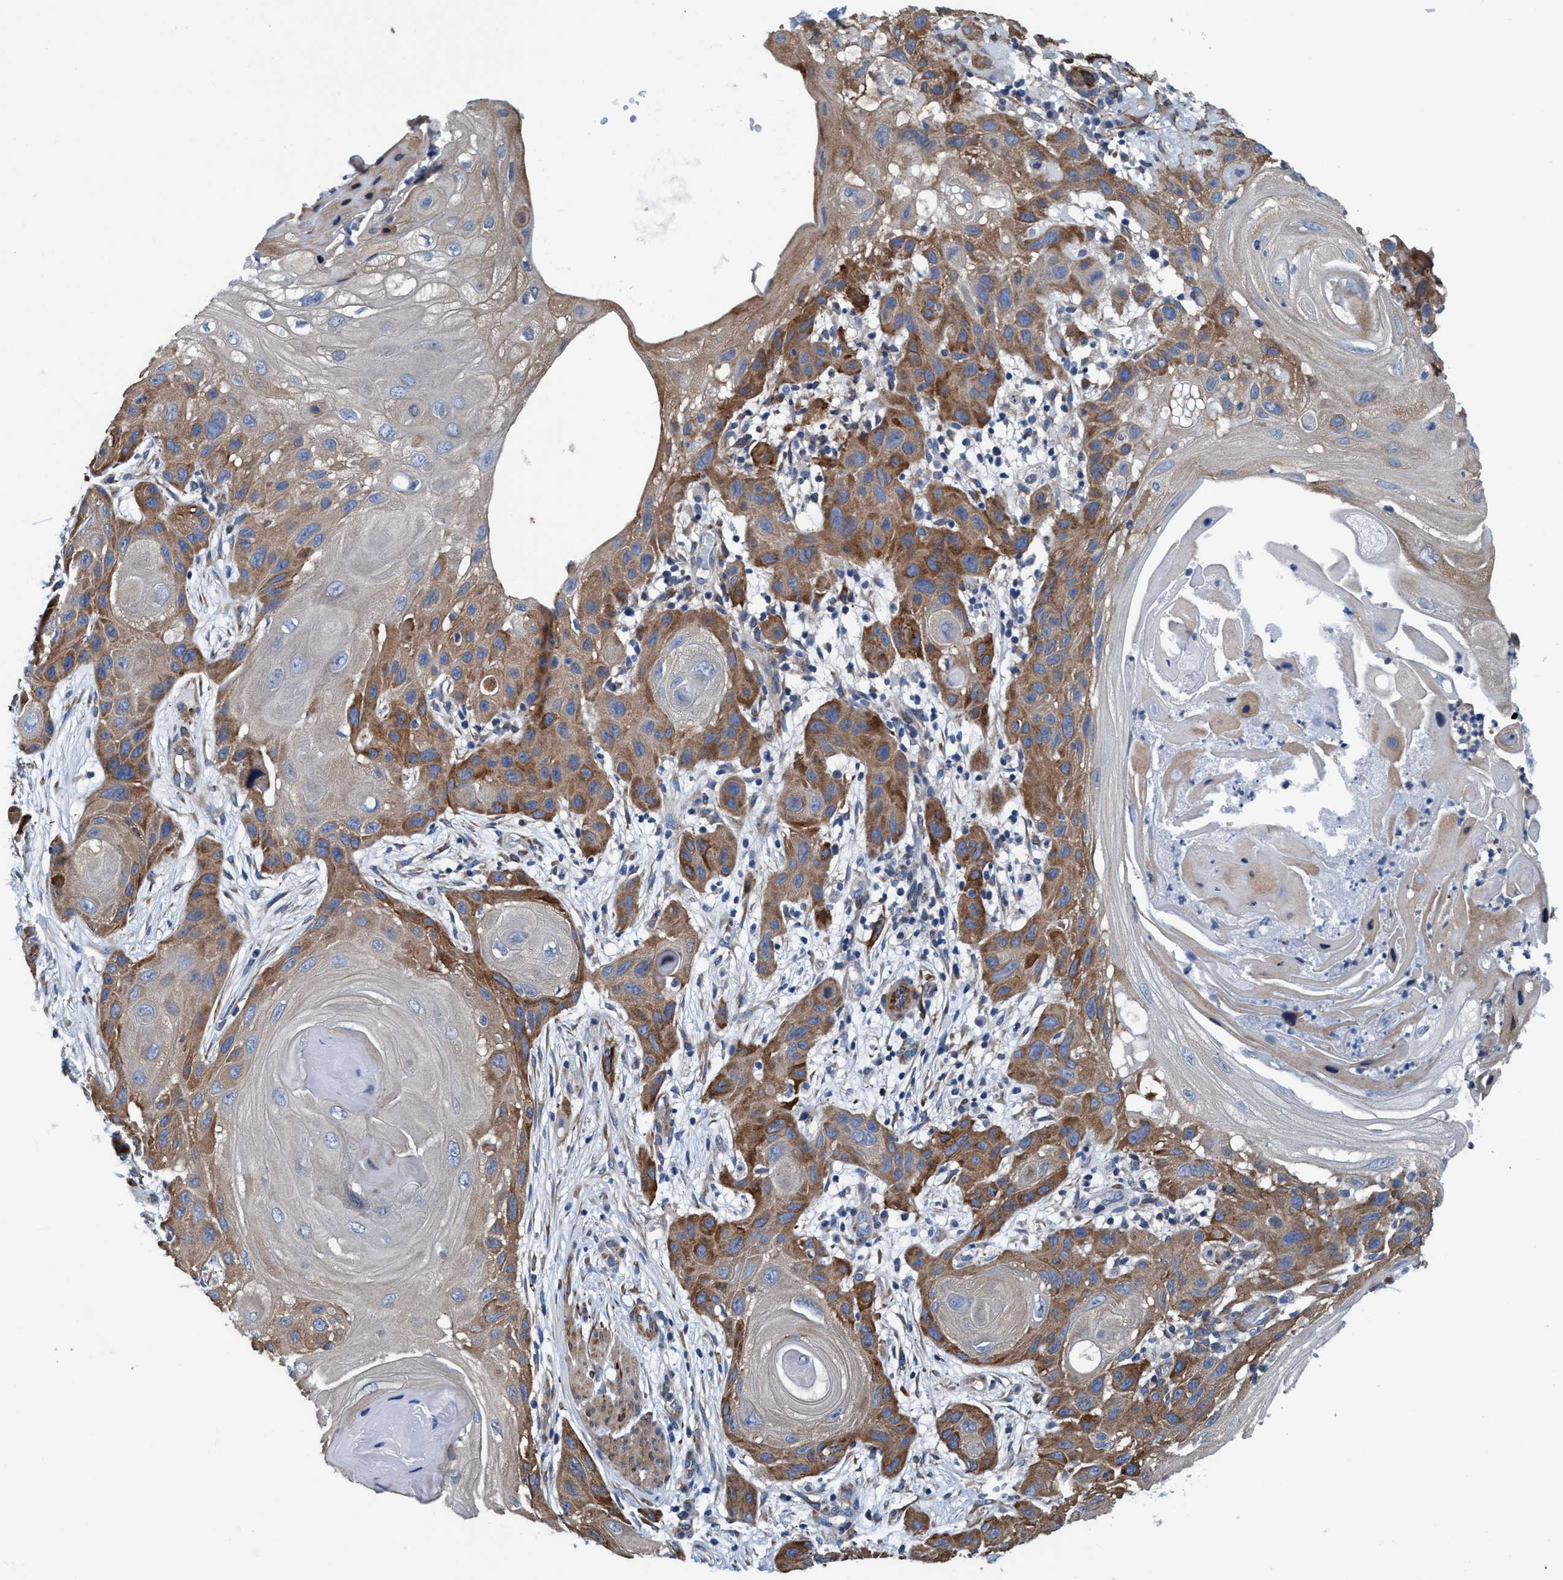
{"staining": {"intensity": "moderate", "quantity": ">75%", "location": "cytoplasmic/membranous"}, "tissue": "skin cancer", "cell_type": "Tumor cells", "image_type": "cancer", "snomed": [{"axis": "morphology", "description": "Squamous cell carcinoma, NOS"}, {"axis": "topography", "description": "Skin"}], "caption": "High-magnification brightfield microscopy of skin cancer (squamous cell carcinoma) stained with DAB (brown) and counterstained with hematoxylin (blue). tumor cells exhibit moderate cytoplasmic/membranous expression is present in about>75% of cells.", "gene": "NMT1", "patient": {"sex": "female", "age": 96}}